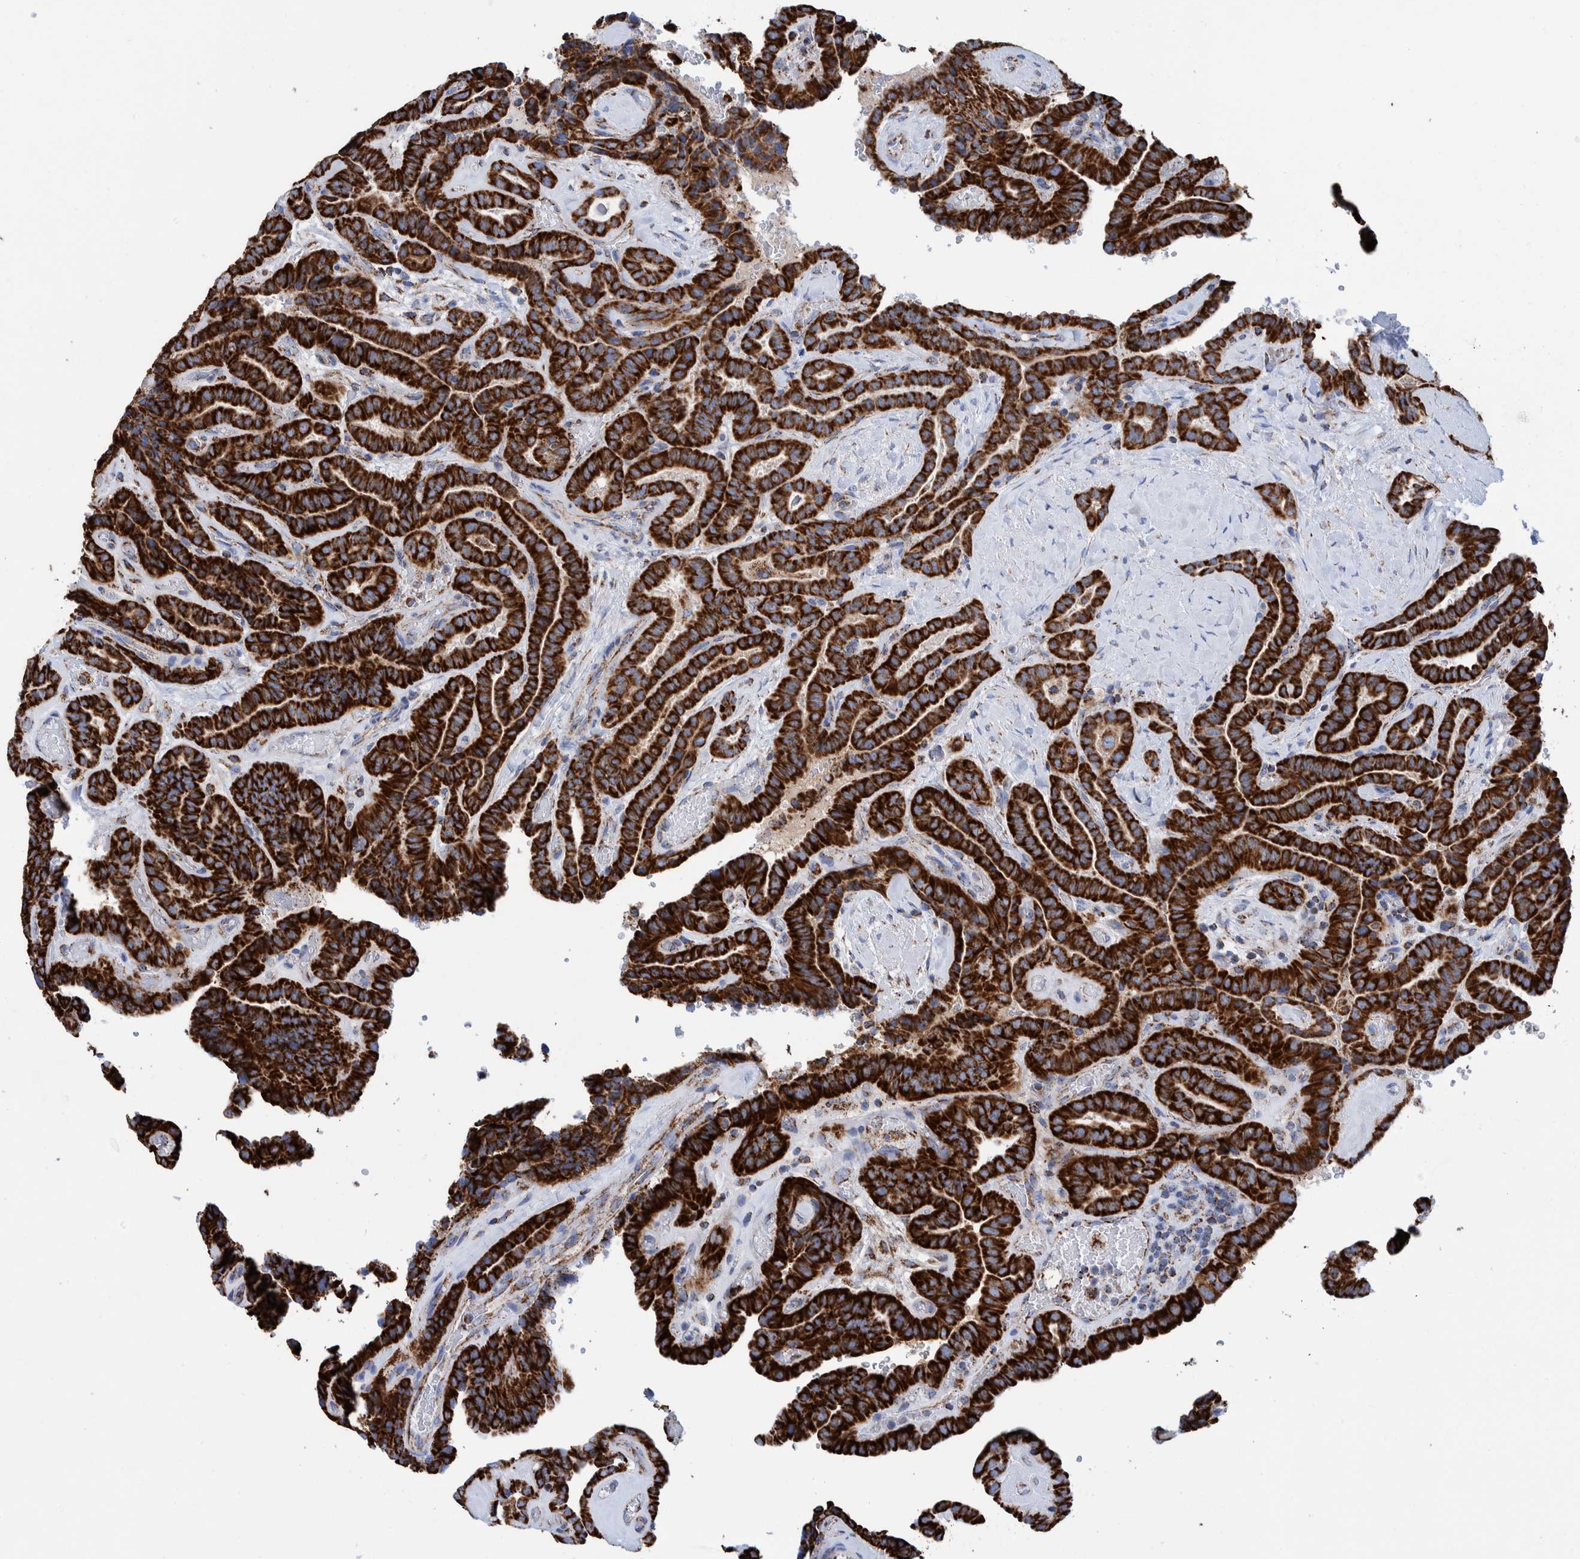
{"staining": {"intensity": "strong", "quantity": ">75%", "location": "cytoplasmic/membranous"}, "tissue": "thyroid cancer", "cell_type": "Tumor cells", "image_type": "cancer", "snomed": [{"axis": "morphology", "description": "Papillary adenocarcinoma, NOS"}, {"axis": "topography", "description": "Thyroid gland"}], "caption": "Immunohistochemistry histopathology image of neoplastic tissue: thyroid papillary adenocarcinoma stained using IHC demonstrates high levels of strong protein expression localized specifically in the cytoplasmic/membranous of tumor cells, appearing as a cytoplasmic/membranous brown color.", "gene": "DECR1", "patient": {"sex": "male", "age": 77}}